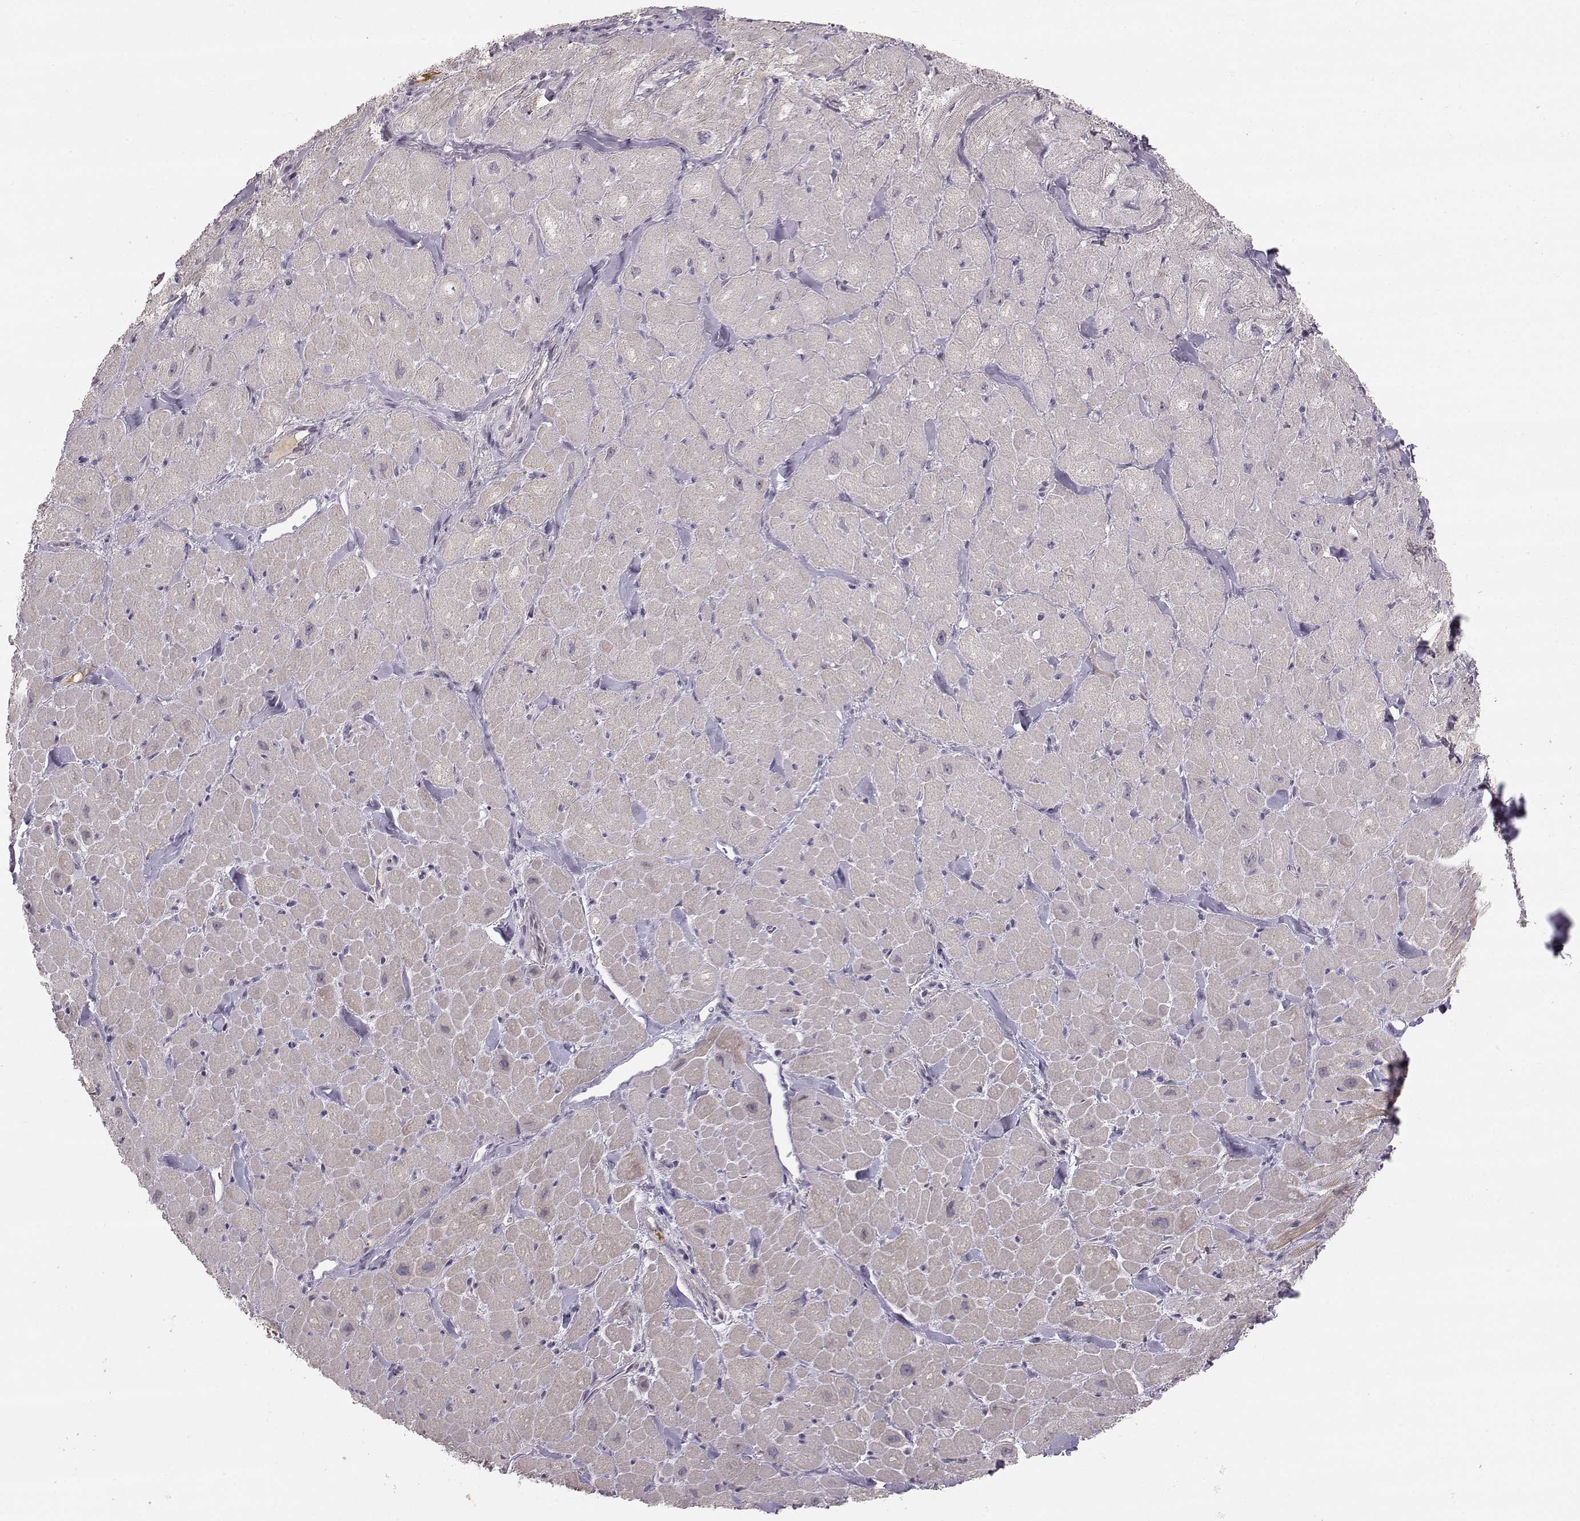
{"staining": {"intensity": "weak", "quantity": "25%-75%", "location": "cytoplasmic/membranous"}, "tissue": "heart muscle", "cell_type": "Cardiomyocytes", "image_type": "normal", "snomed": [{"axis": "morphology", "description": "Normal tissue, NOS"}, {"axis": "topography", "description": "Heart"}], "caption": "Protein staining exhibits weak cytoplasmic/membranous positivity in approximately 25%-75% of cardiomyocytes in normal heart muscle. The protein of interest is stained brown, and the nuclei are stained in blue (DAB (3,3'-diaminobenzidine) IHC with brightfield microscopy, high magnification).", "gene": "ACSL6", "patient": {"sex": "male", "age": 60}}